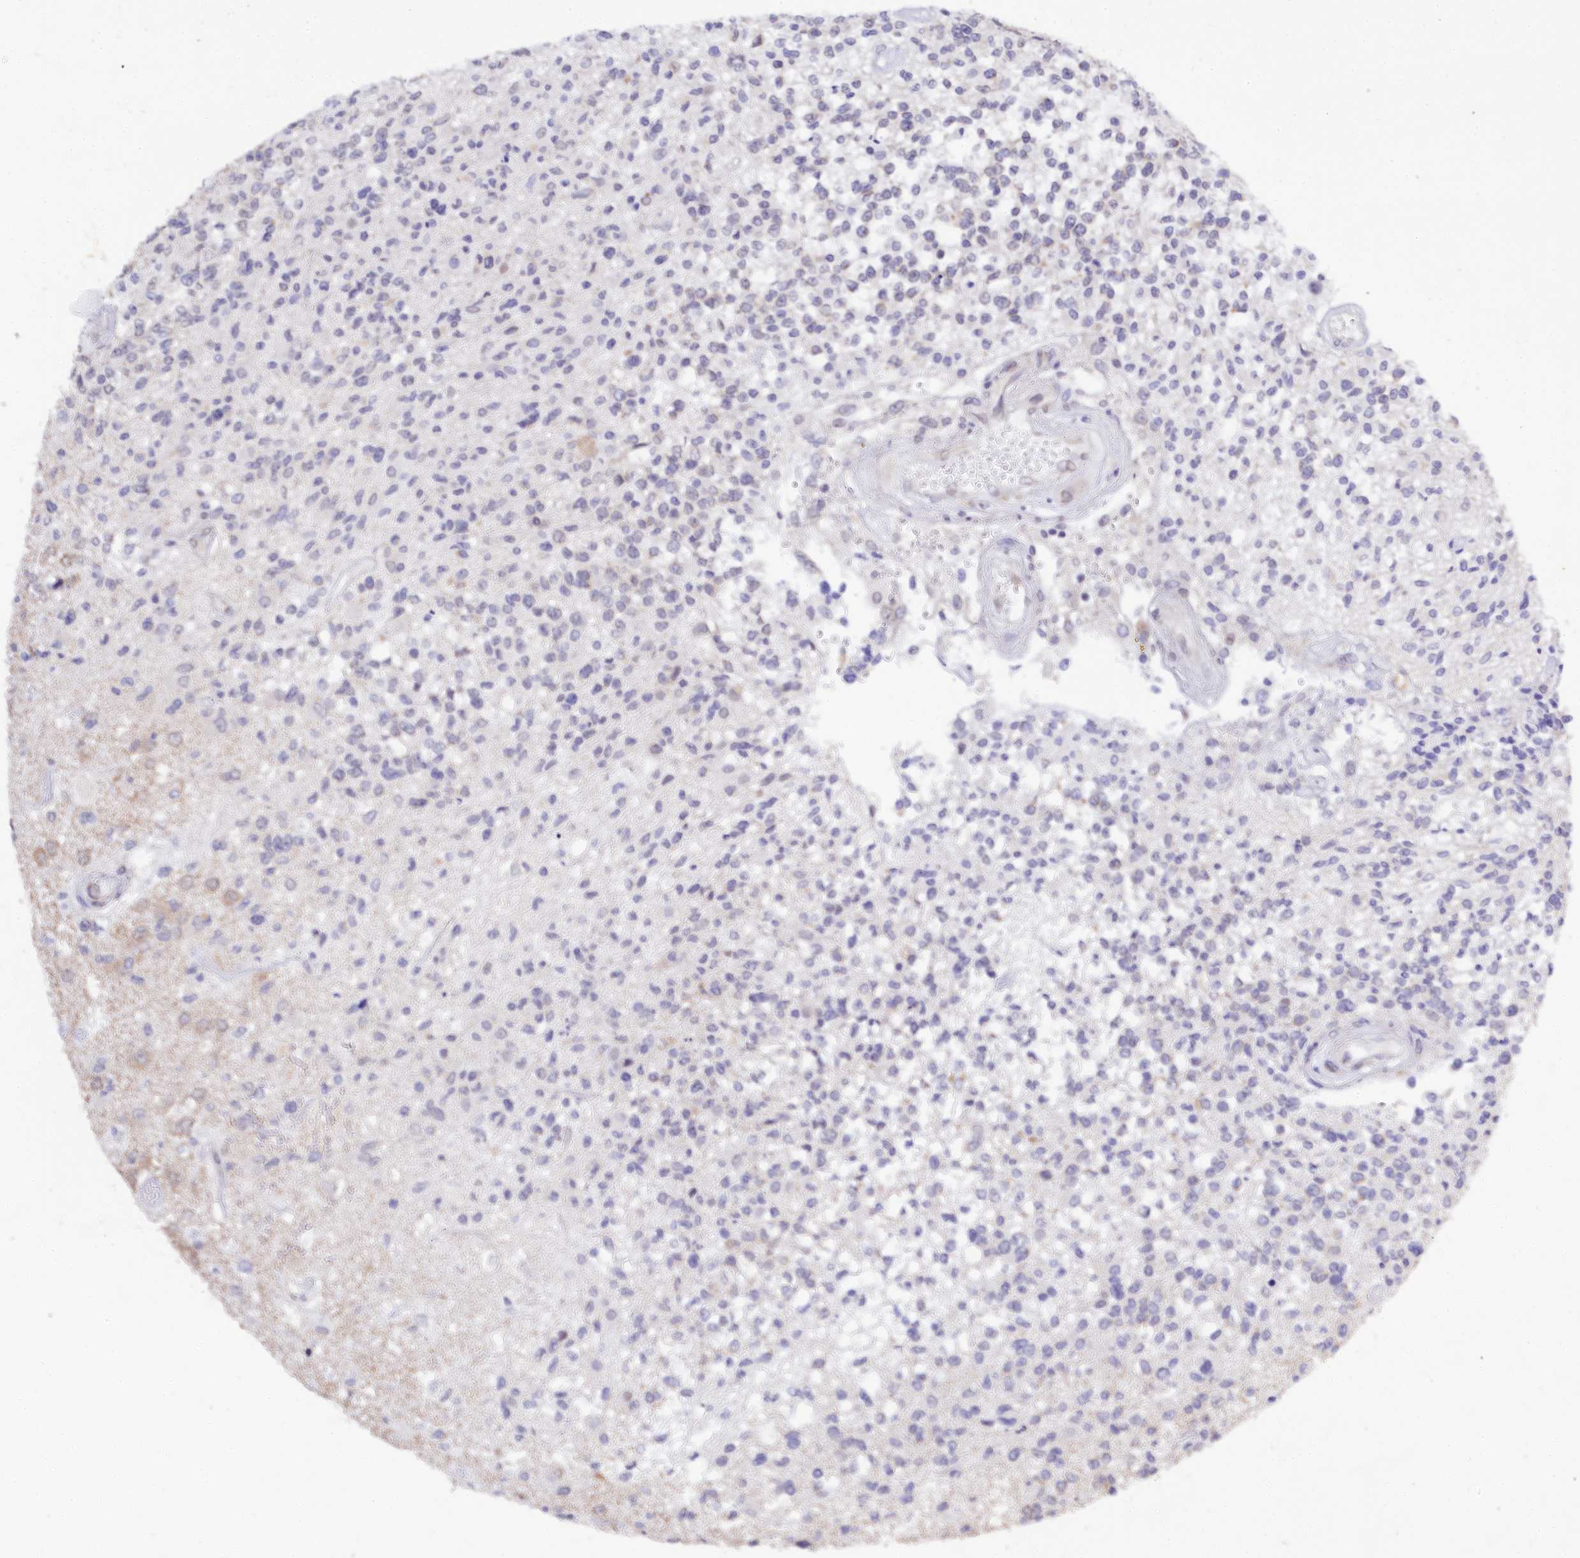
{"staining": {"intensity": "negative", "quantity": "none", "location": "none"}, "tissue": "glioma", "cell_type": "Tumor cells", "image_type": "cancer", "snomed": [{"axis": "morphology", "description": "Glioma, malignant, High grade"}, {"axis": "morphology", "description": "Glioblastoma, NOS"}, {"axis": "topography", "description": "Brain"}], "caption": "Immunohistochemistry (IHC) micrograph of neoplastic tissue: human glioma stained with DAB reveals no significant protein staining in tumor cells.", "gene": "SPATS2", "patient": {"sex": "male", "age": 60}}